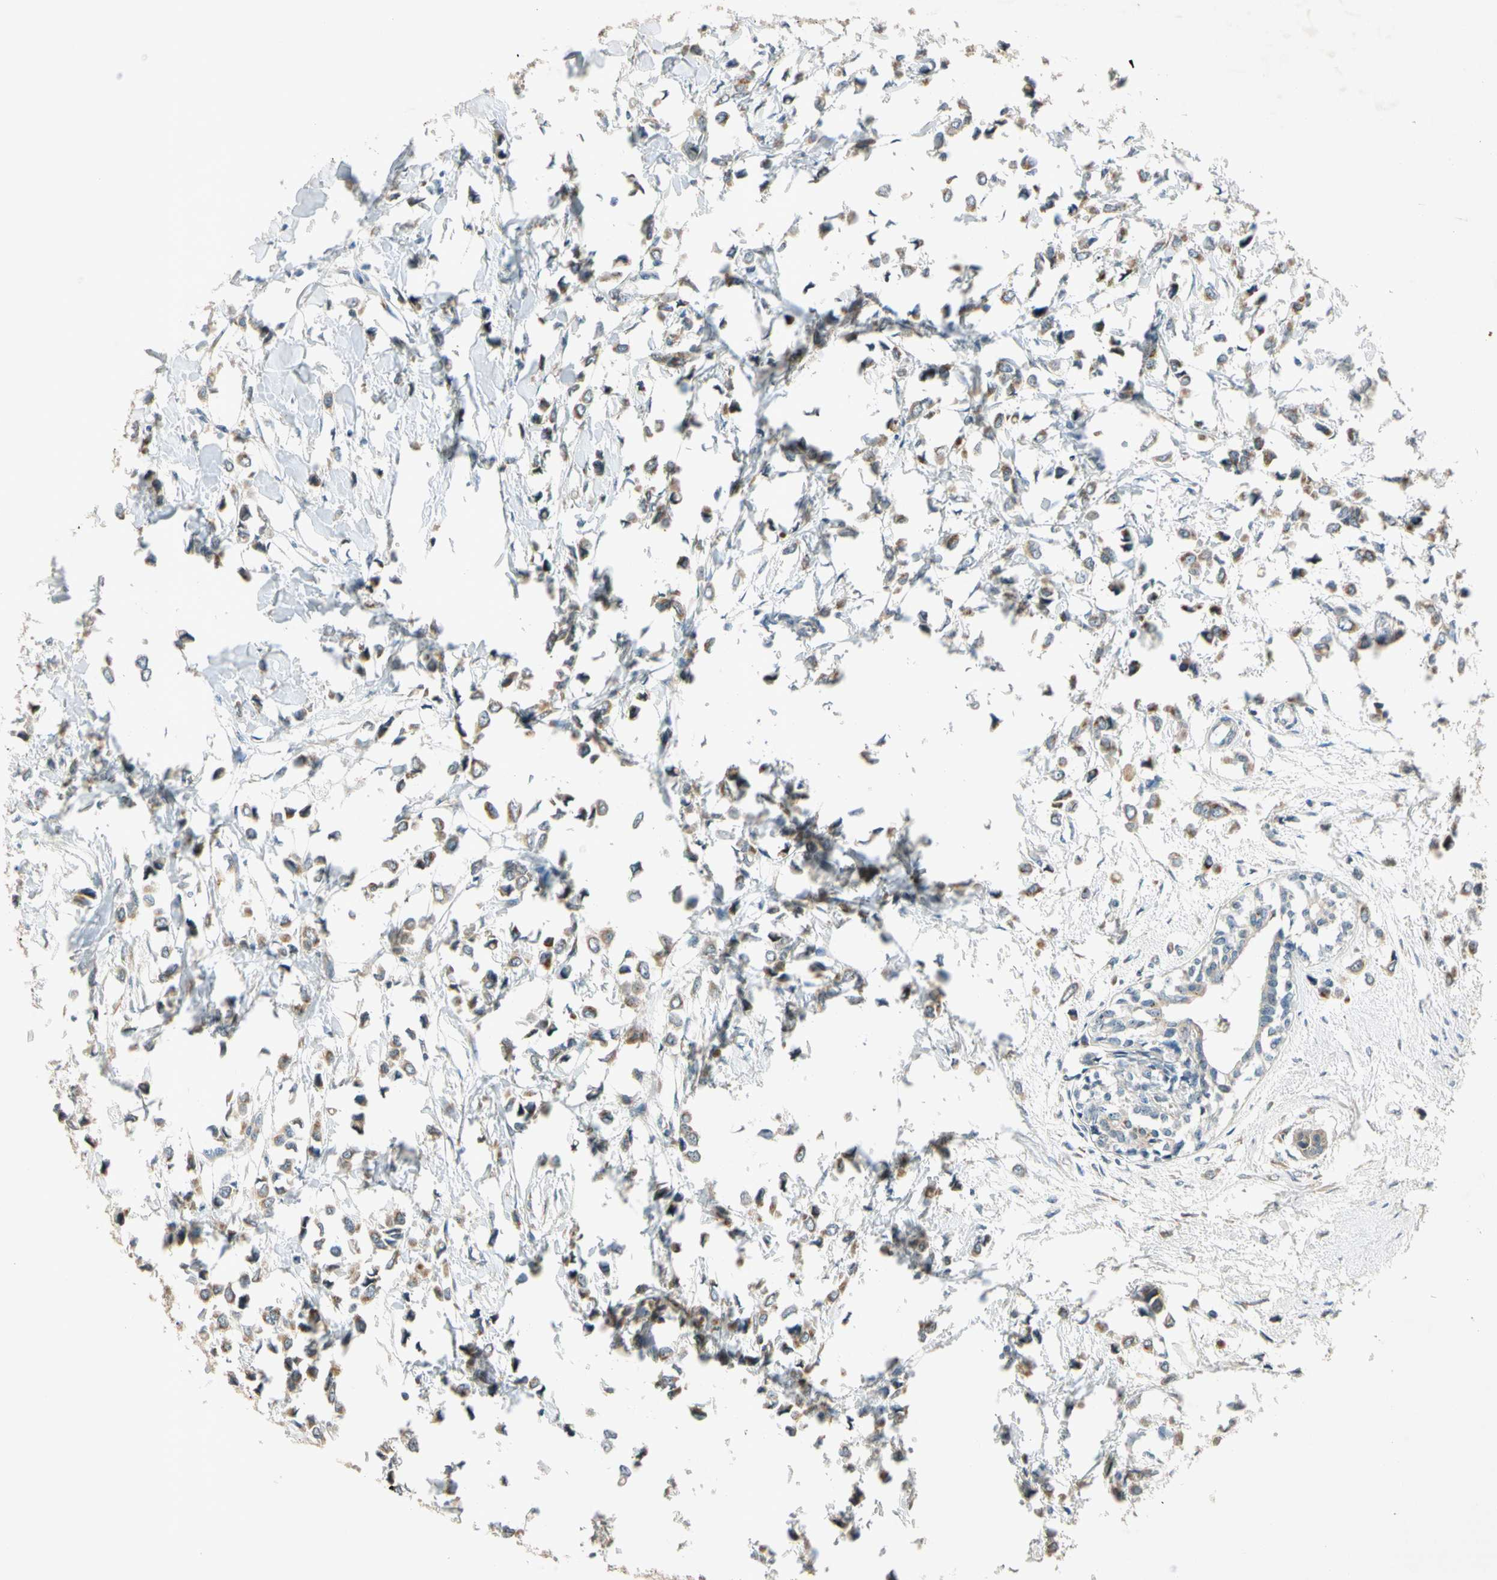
{"staining": {"intensity": "moderate", "quantity": ">75%", "location": "cytoplasmic/membranous"}, "tissue": "breast cancer", "cell_type": "Tumor cells", "image_type": "cancer", "snomed": [{"axis": "morphology", "description": "Lobular carcinoma"}, {"axis": "topography", "description": "Breast"}], "caption": "Immunohistochemical staining of lobular carcinoma (breast) exhibits moderate cytoplasmic/membranous protein positivity in about >75% of tumor cells. (DAB IHC with brightfield microscopy, high magnification).", "gene": "RPS6KB2", "patient": {"sex": "female", "age": 51}}